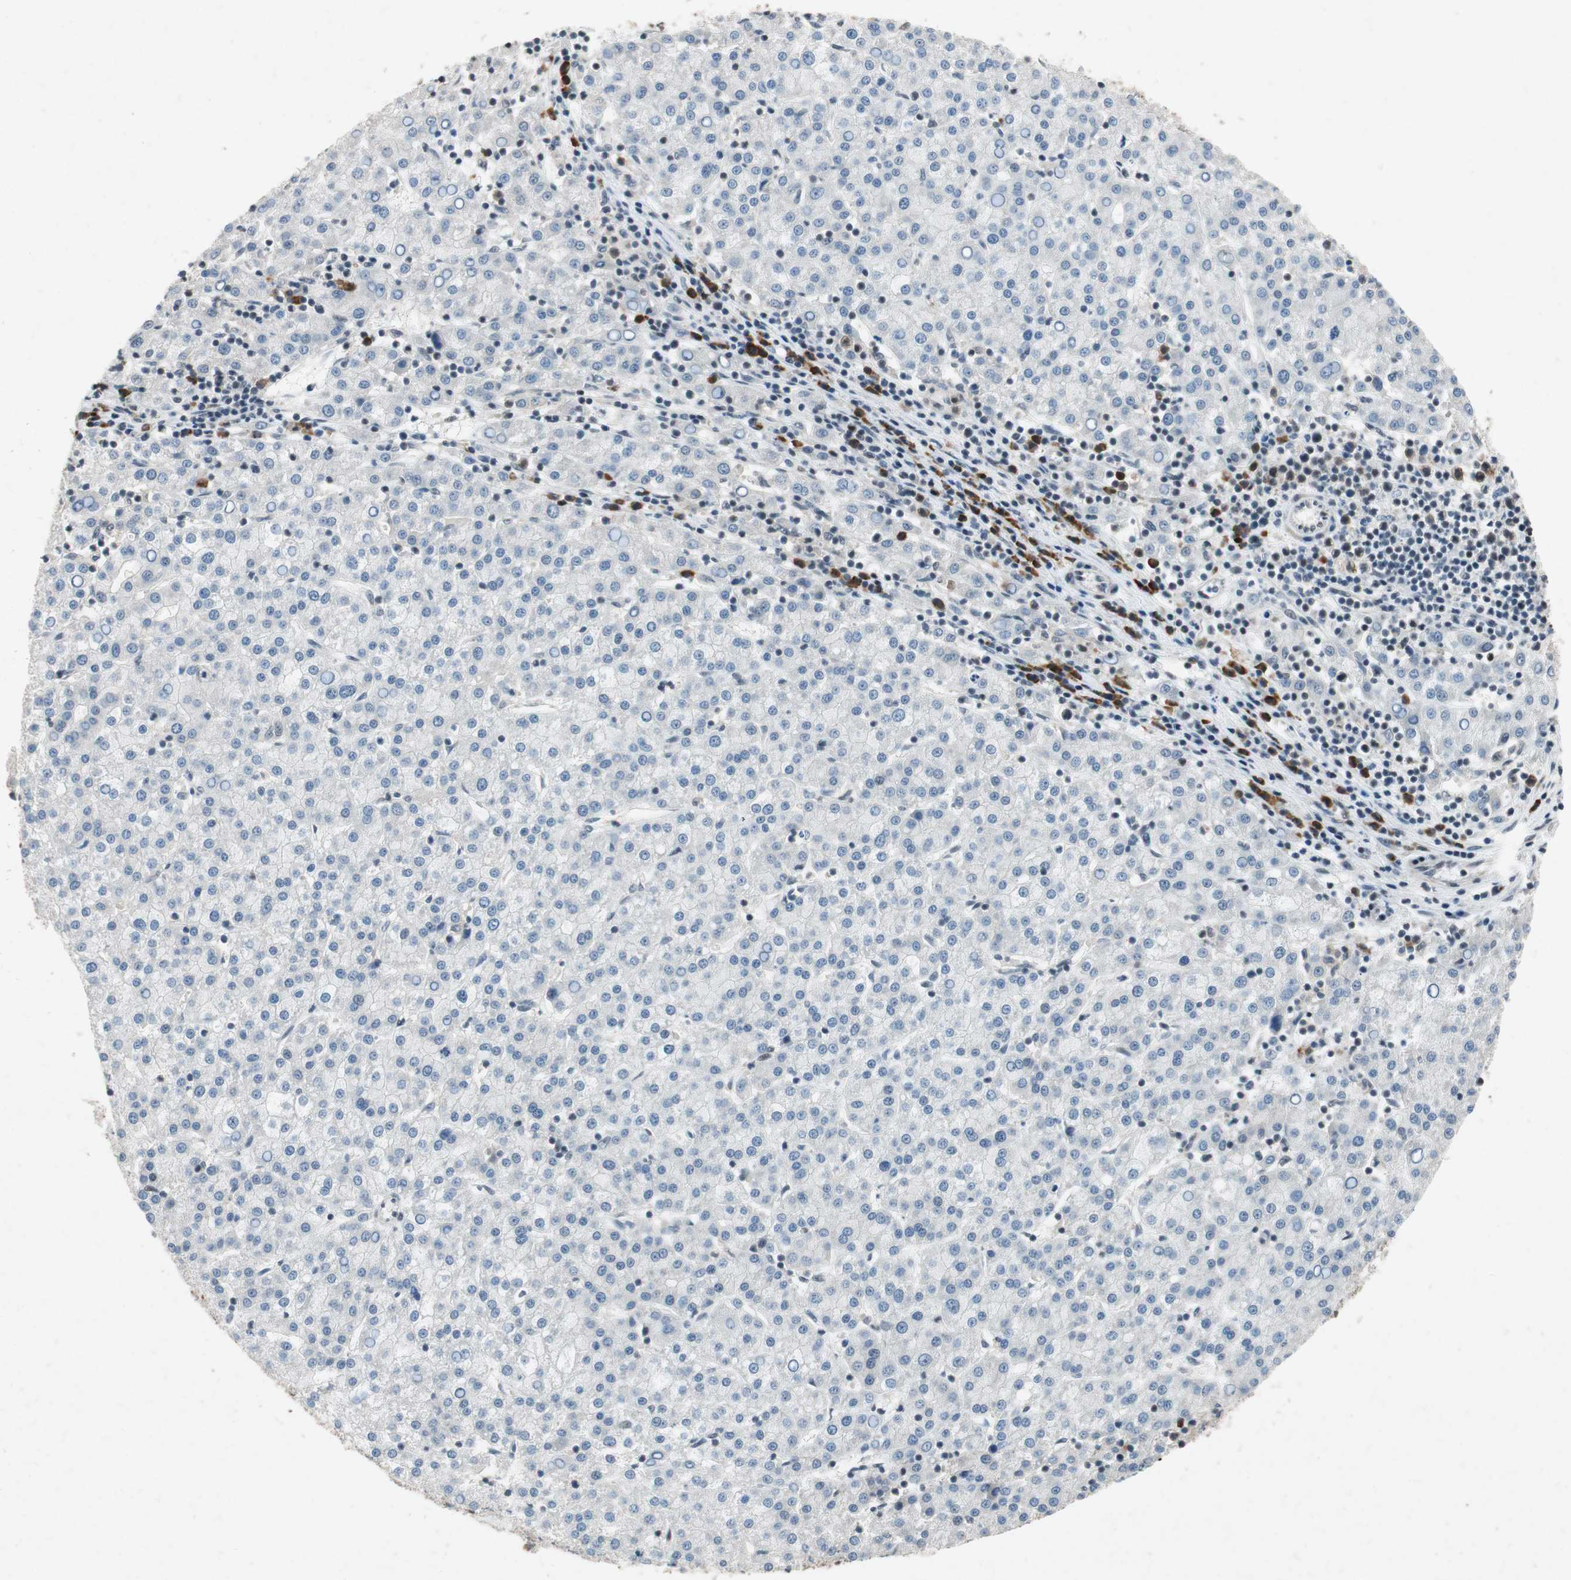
{"staining": {"intensity": "negative", "quantity": "none", "location": "none"}, "tissue": "liver cancer", "cell_type": "Tumor cells", "image_type": "cancer", "snomed": [{"axis": "morphology", "description": "Carcinoma, Hepatocellular, NOS"}, {"axis": "topography", "description": "Liver"}], "caption": "Immunohistochemistry image of neoplastic tissue: liver hepatocellular carcinoma stained with DAB demonstrates no significant protein positivity in tumor cells. (Stains: DAB IHC with hematoxylin counter stain, Microscopy: brightfield microscopy at high magnification).", "gene": "NCBP3", "patient": {"sex": "female", "age": 58}}